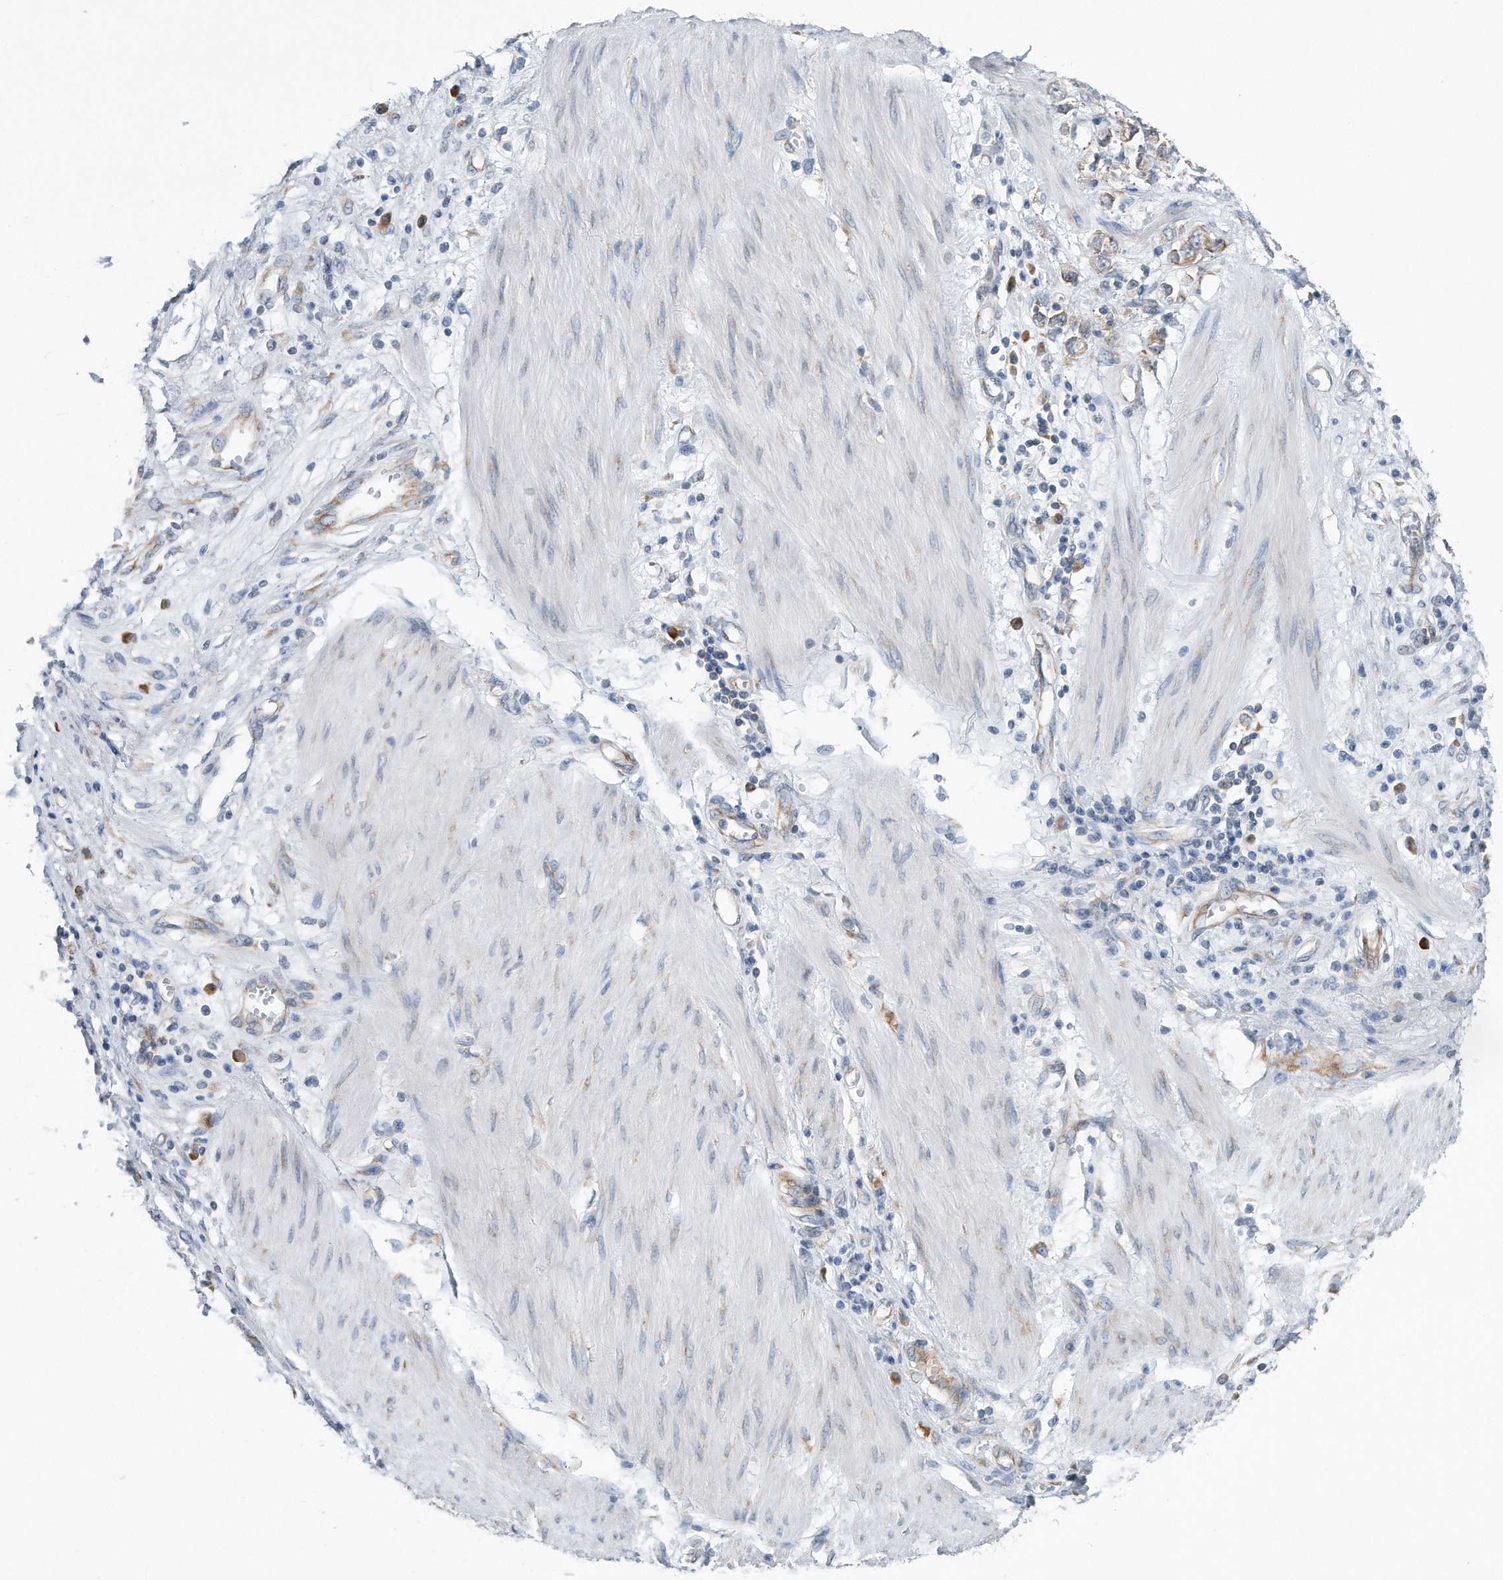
{"staining": {"intensity": "weak", "quantity": ">75%", "location": "cytoplasmic/membranous"}, "tissue": "stomach cancer", "cell_type": "Tumor cells", "image_type": "cancer", "snomed": [{"axis": "morphology", "description": "Adenocarcinoma, NOS"}, {"axis": "topography", "description": "Stomach"}], "caption": "Immunohistochemistry histopathology image of neoplastic tissue: human stomach cancer stained using immunohistochemistry demonstrates low levels of weak protein expression localized specifically in the cytoplasmic/membranous of tumor cells, appearing as a cytoplasmic/membranous brown color.", "gene": "RPL26L1", "patient": {"sex": "female", "age": 76}}